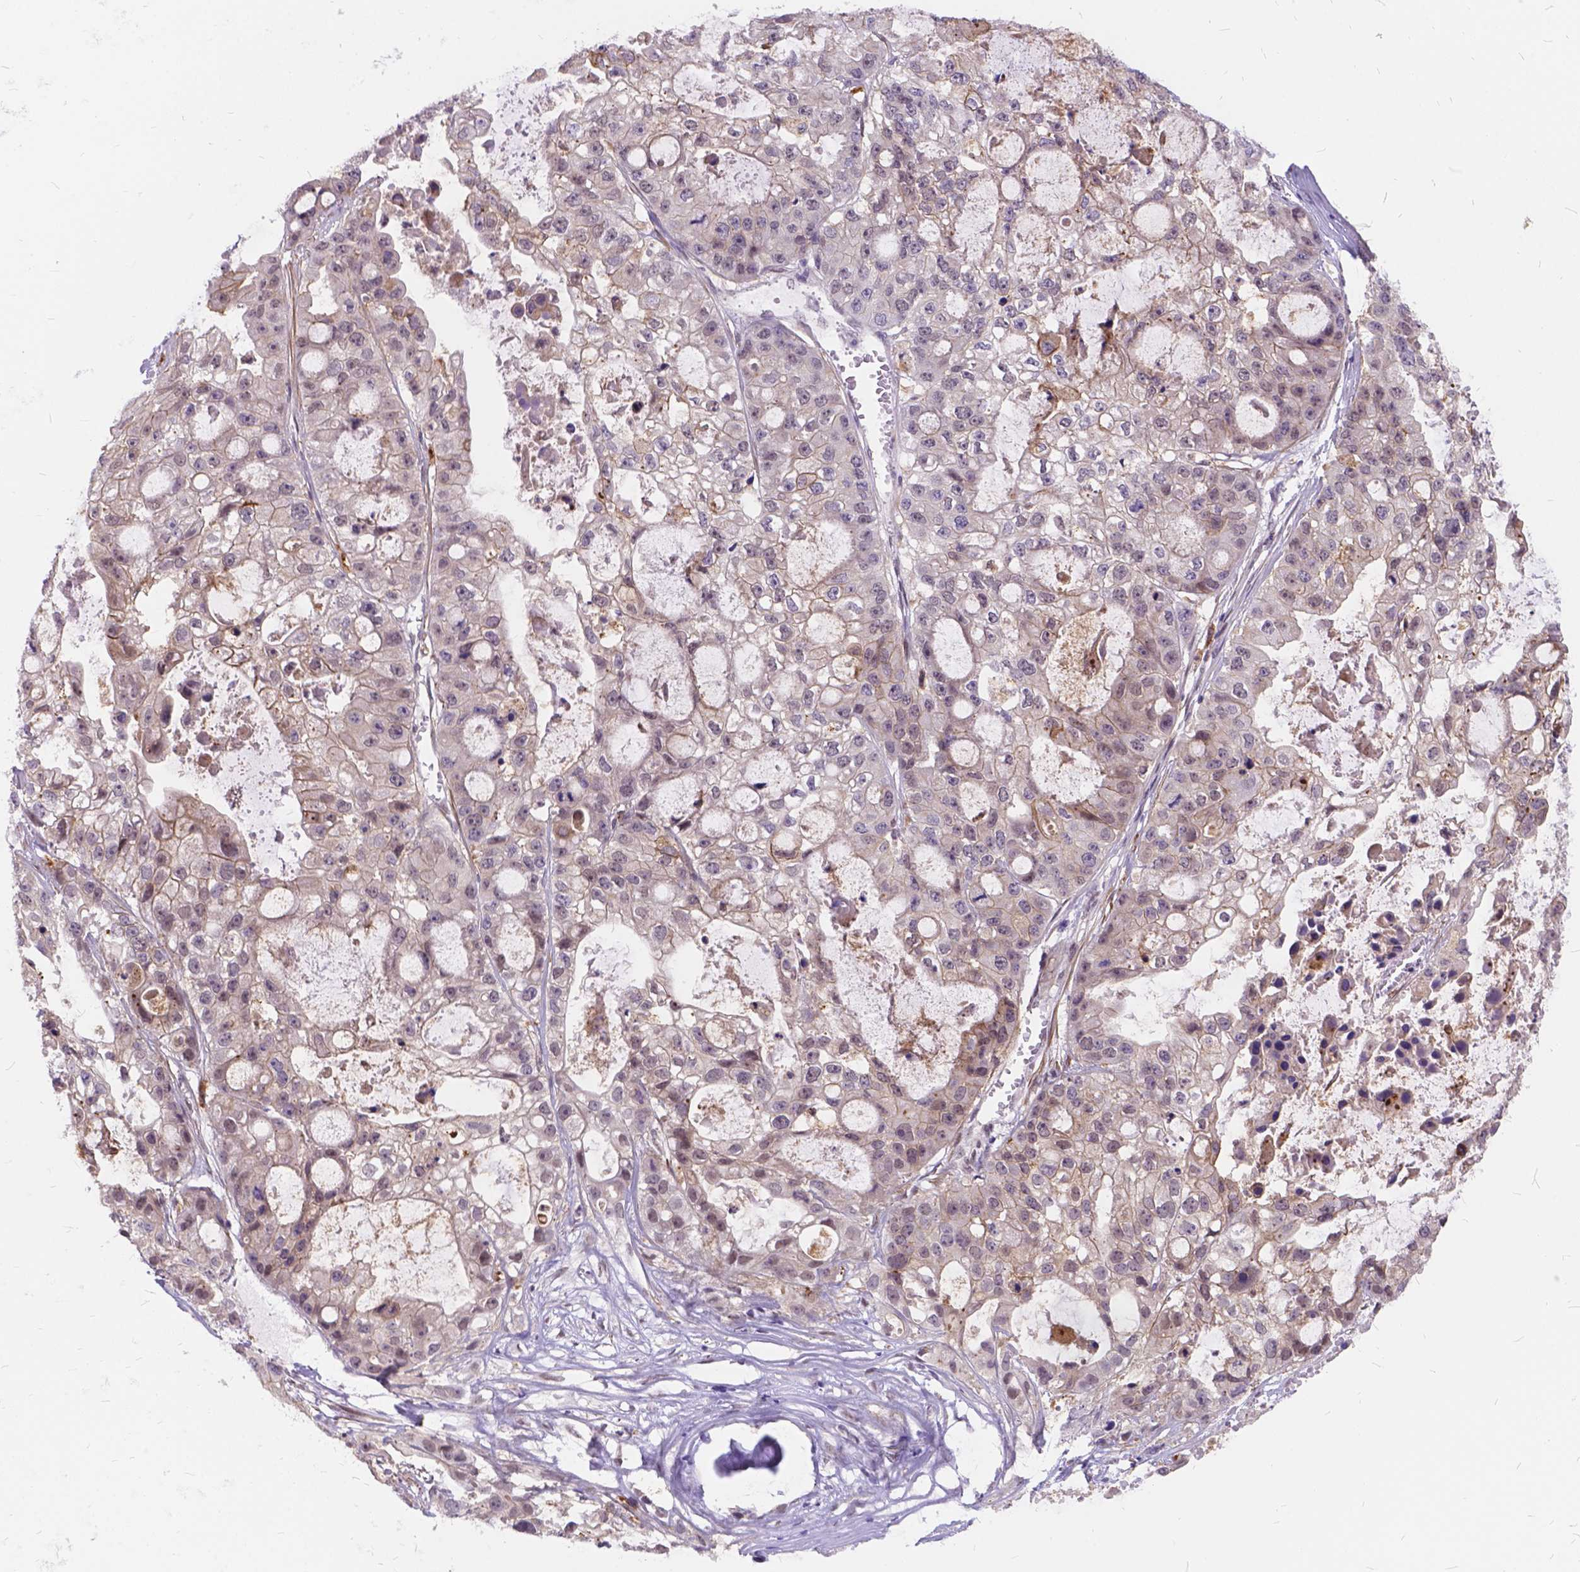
{"staining": {"intensity": "moderate", "quantity": "25%-75%", "location": "cytoplasmic/membranous"}, "tissue": "ovarian cancer", "cell_type": "Tumor cells", "image_type": "cancer", "snomed": [{"axis": "morphology", "description": "Cystadenocarcinoma, serous, NOS"}, {"axis": "topography", "description": "Ovary"}], "caption": "Human ovarian cancer stained with a protein marker shows moderate staining in tumor cells.", "gene": "MAN2C1", "patient": {"sex": "female", "age": 56}}